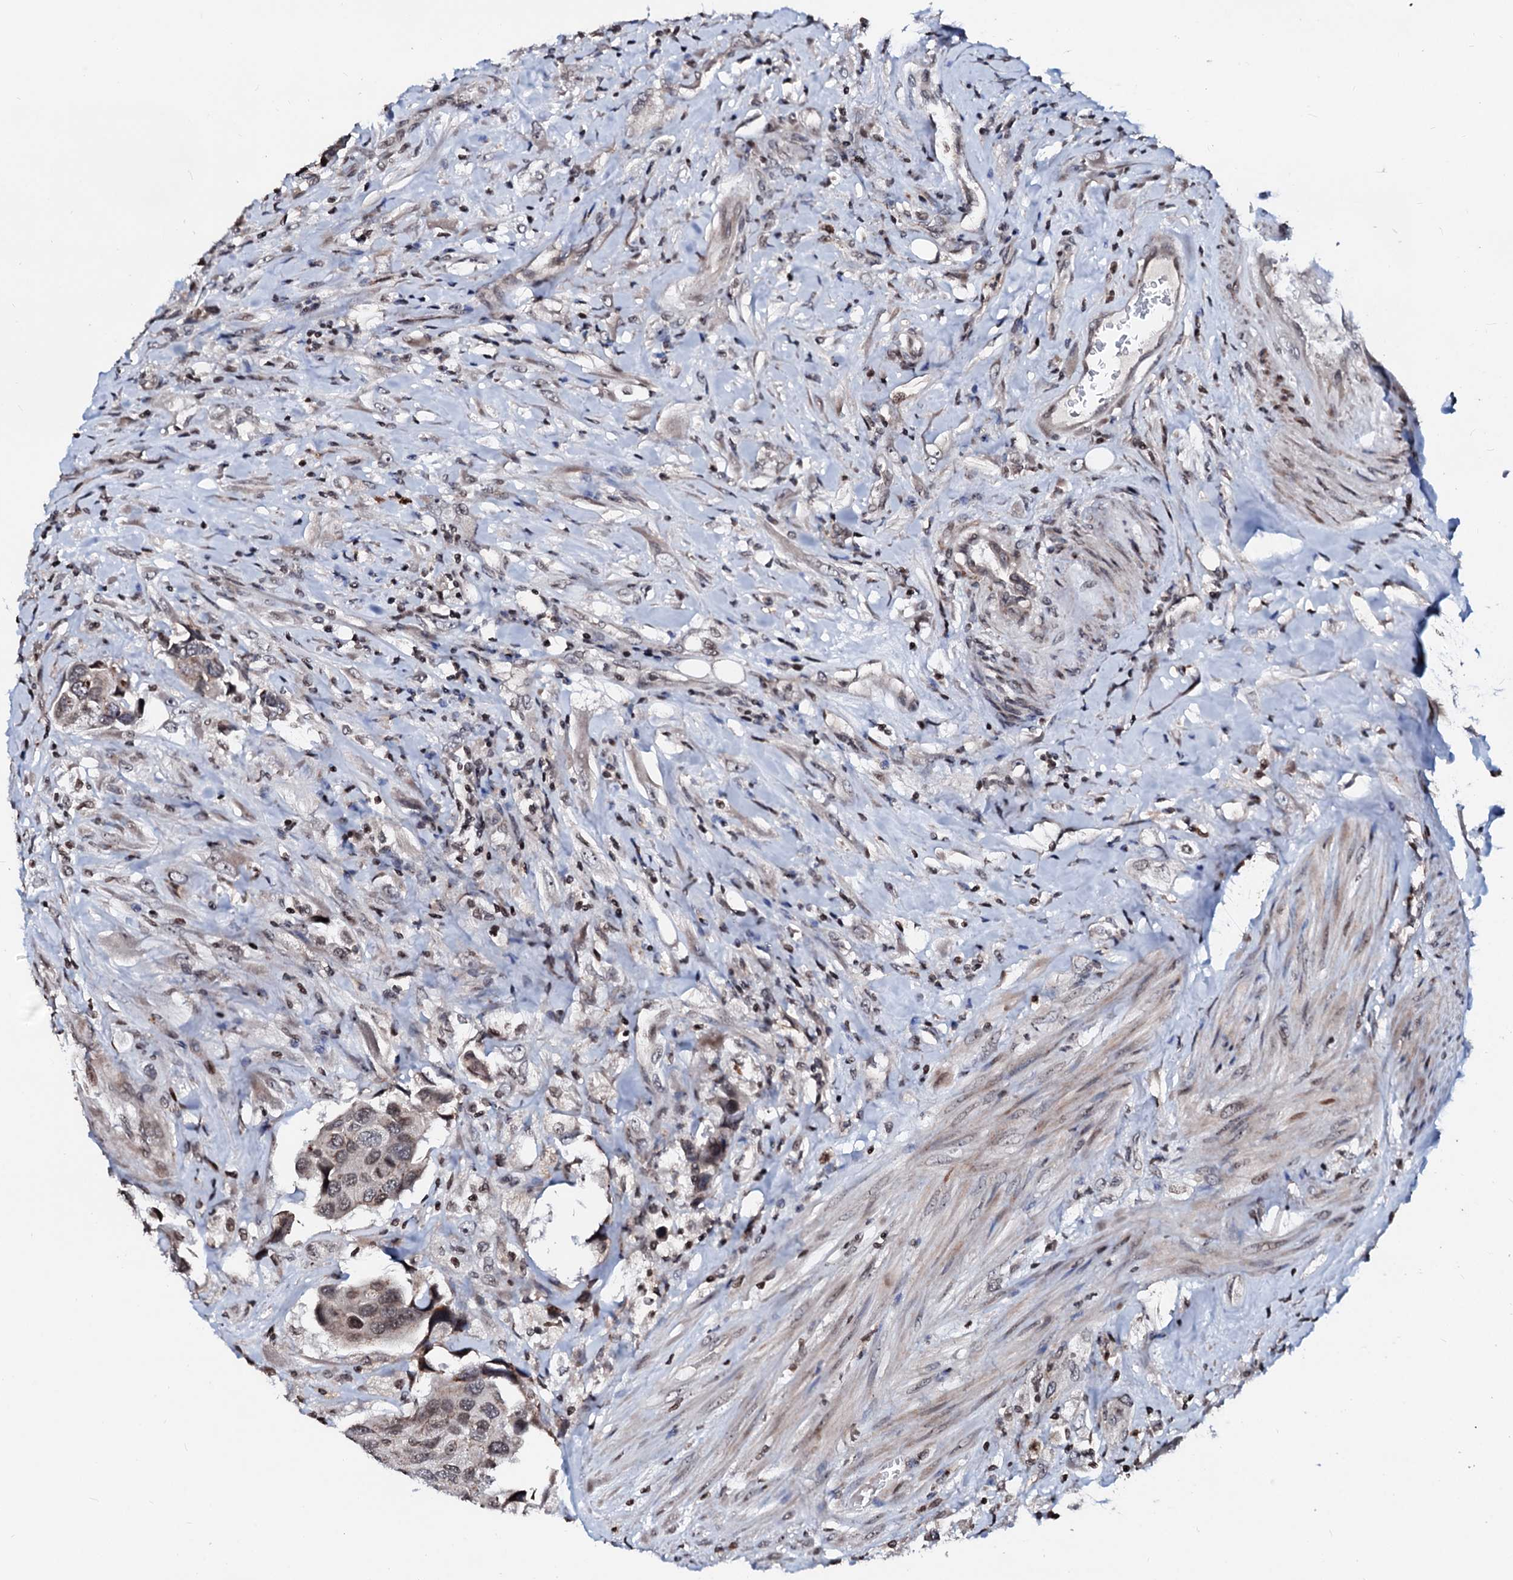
{"staining": {"intensity": "weak", "quantity": "<25%", "location": "cytoplasmic/membranous,nuclear"}, "tissue": "urothelial cancer", "cell_type": "Tumor cells", "image_type": "cancer", "snomed": [{"axis": "morphology", "description": "Urothelial carcinoma, High grade"}, {"axis": "topography", "description": "Urinary bladder"}], "caption": "This is an IHC micrograph of urothelial cancer. There is no positivity in tumor cells.", "gene": "LSM11", "patient": {"sex": "male", "age": 74}}